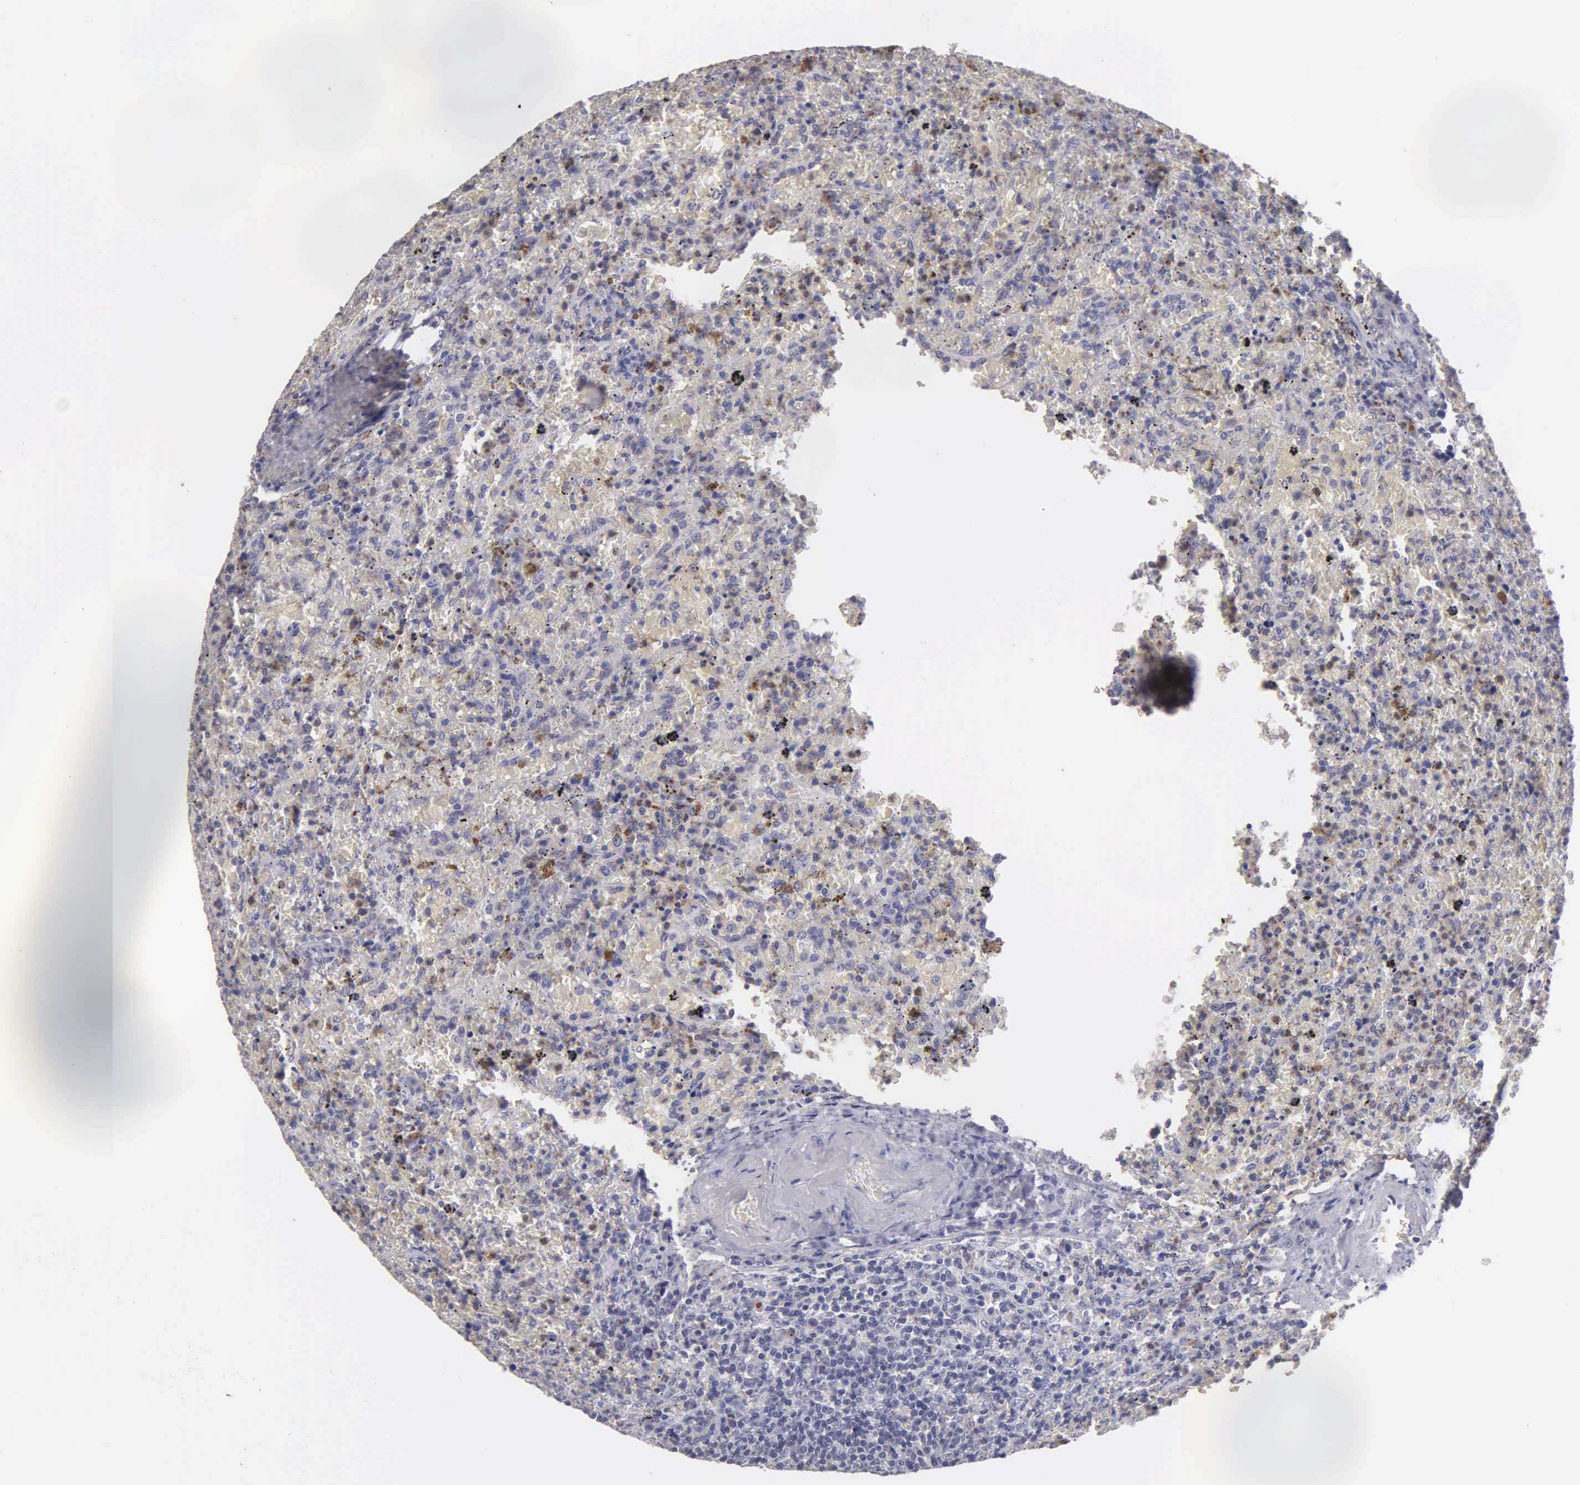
{"staining": {"intensity": "negative", "quantity": "none", "location": "none"}, "tissue": "lymphoma", "cell_type": "Tumor cells", "image_type": "cancer", "snomed": [{"axis": "morphology", "description": "Malignant lymphoma, non-Hodgkin's type, High grade"}, {"axis": "topography", "description": "Spleen"}, {"axis": "topography", "description": "Lymph node"}], "caption": "This is an immunohistochemistry (IHC) micrograph of human high-grade malignant lymphoma, non-Hodgkin's type. There is no expression in tumor cells.", "gene": "BRD1", "patient": {"sex": "female", "age": 70}}